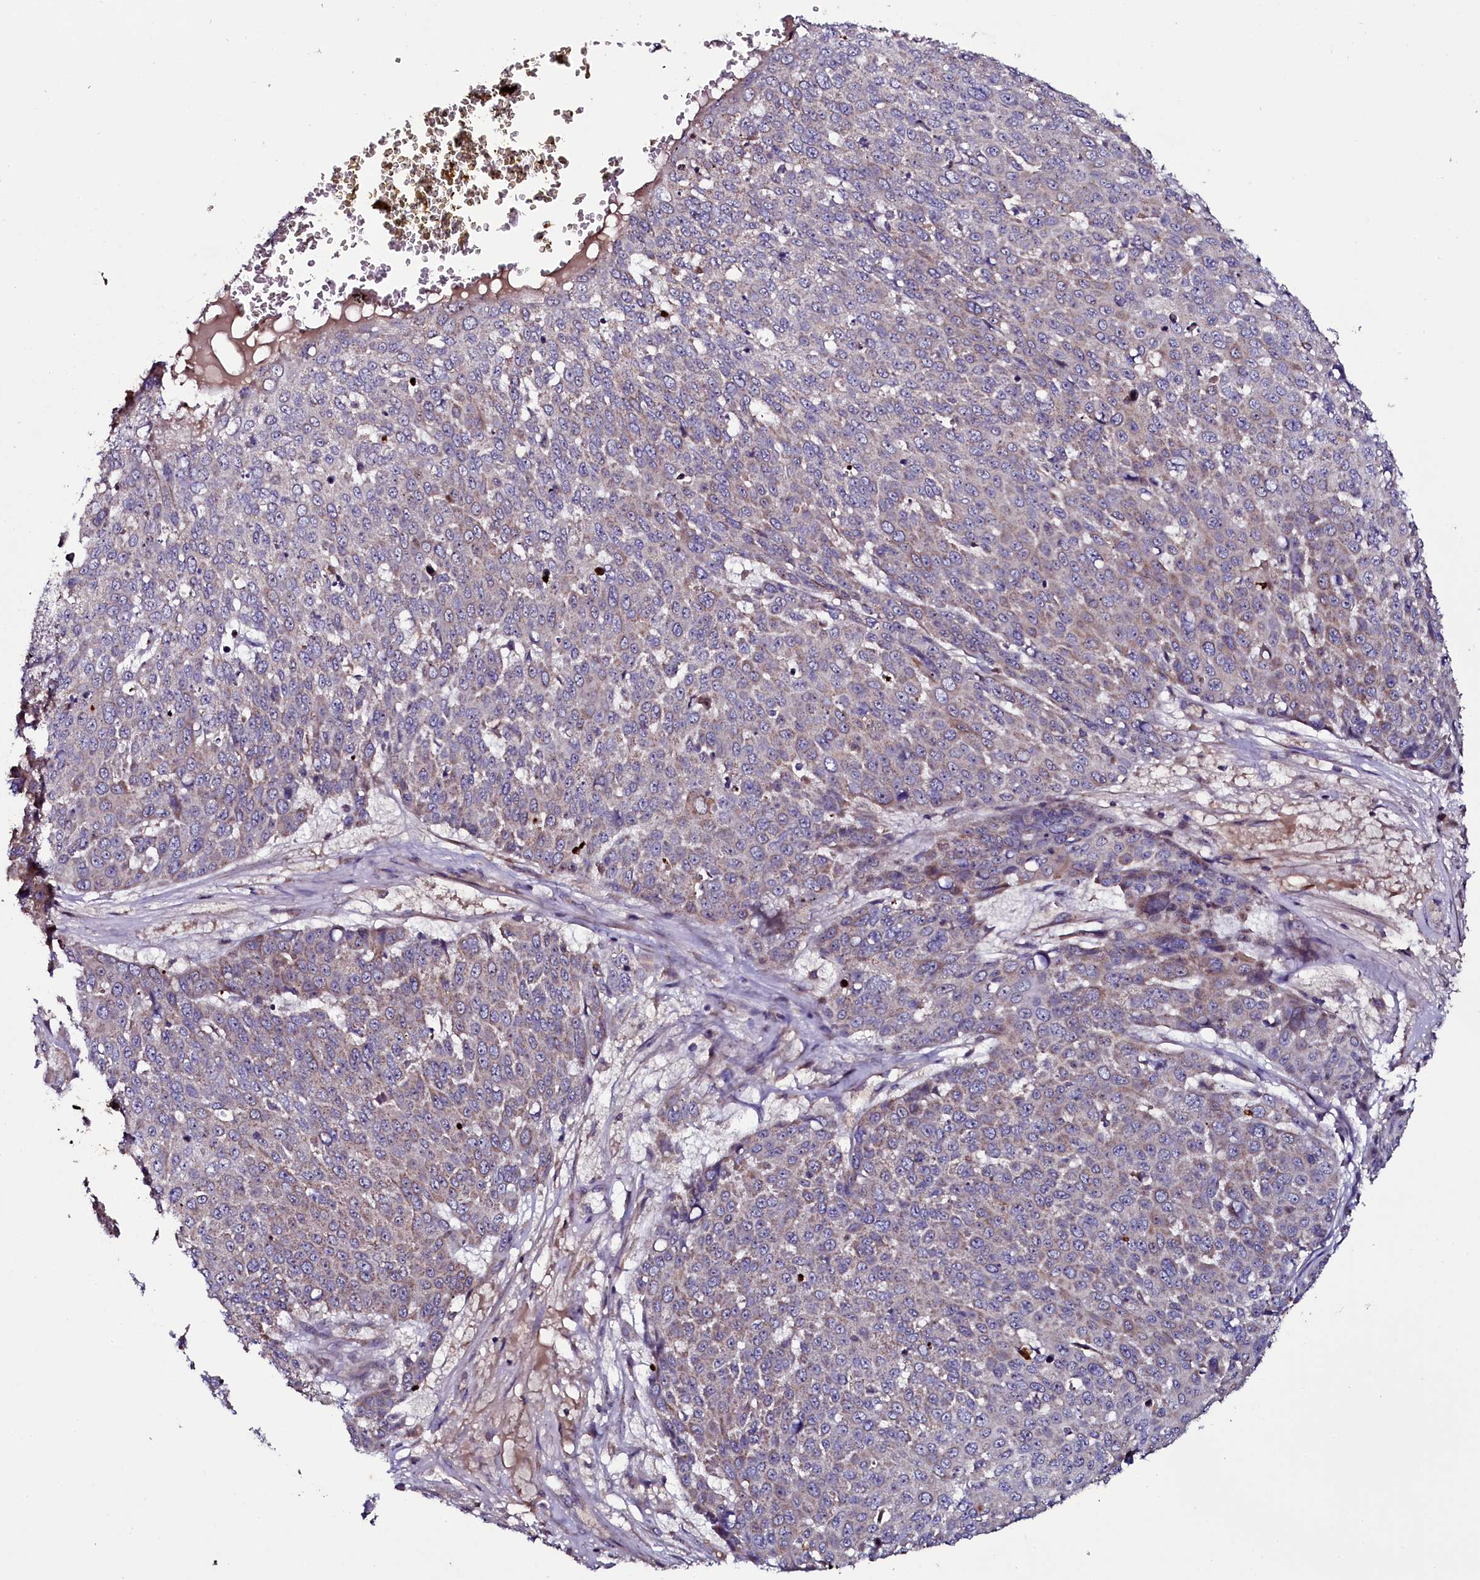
{"staining": {"intensity": "weak", "quantity": "25%-75%", "location": "cytoplasmic/membranous"}, "tissue": "skin cancer", "cell_type": "Tumor cells", "image_type": "cancer", "snomed": [{"axis": "morphology", "description": "Squamous cell carcinoma, NOS"}, {"axis": "topography", "description": "Skin"}], "caption": "Squamous cell carcinoma (skin) tissue shows weak cytoplasmic/membranous staining in approximately 25%-75% of tumor cells, visualized by immunohistochemistry.", "gene": "NAA80", "patient": {"sex": "male", "age": 71}}